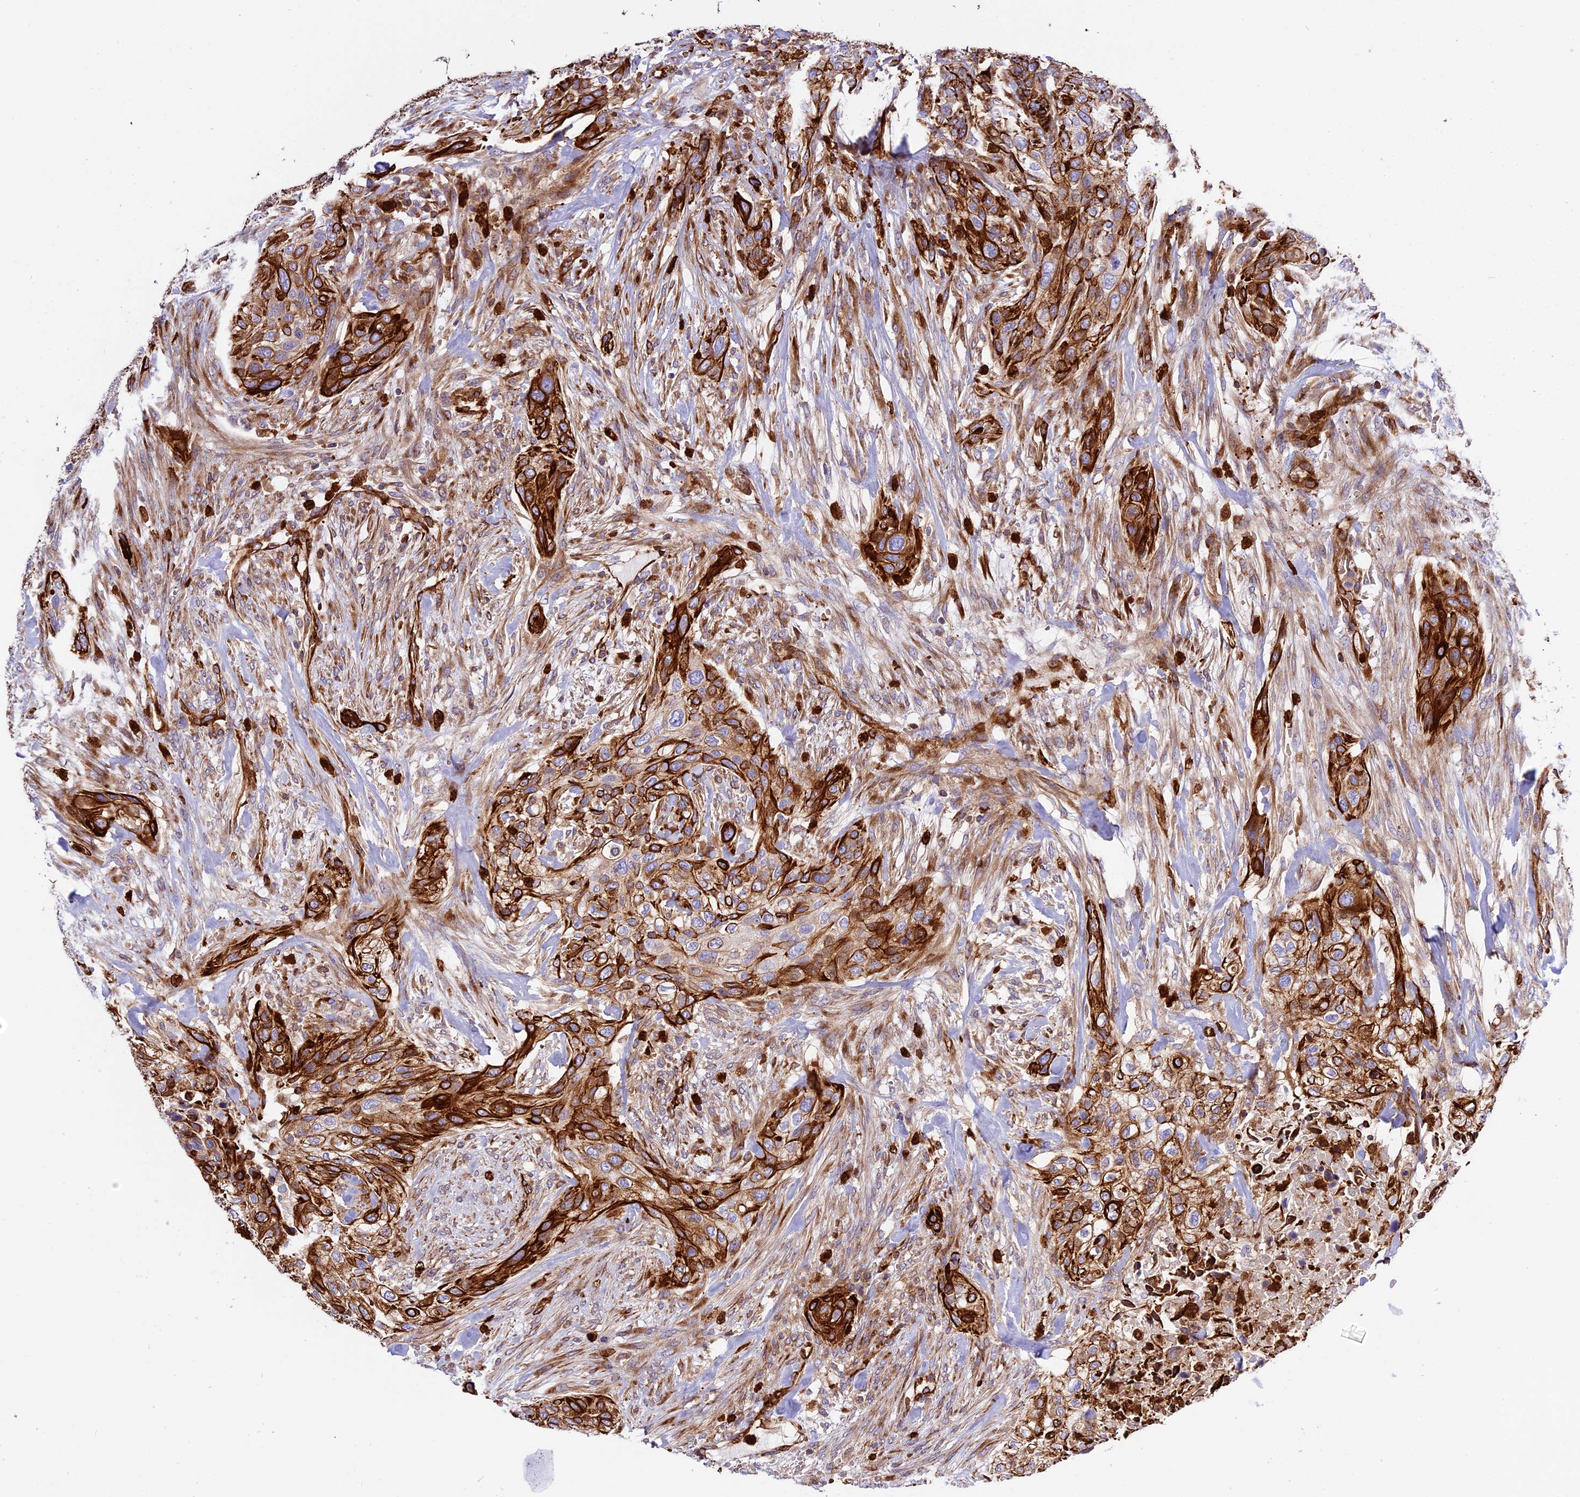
{"staining": {"intensity": "strong", "quantity": "25%-75%", "location": "cytoplasmic/membranous"}, "tissue": "urothelial cancer", "cell_type": "Tumor cells", "image_type": "cancer", "snomed": [{"axis": "morphology", "description": "Urothelial carcinoma, High grade"}, {"axis": "topography", "description": "Urinary bladder"}], "caption": "Immunohistochemistry histopathology image of neoplastic tissue: urothelial cancer stained using immunohistochemistry (IHC) exhibits high levels of strong protein expression localized specifically in the cytoplasmic/membranous of tumor cells, appearing as a cytoplasmic/membranous brown color.", "gene": "CD99L2", "patient": {"sex": "male", "age": 35}}